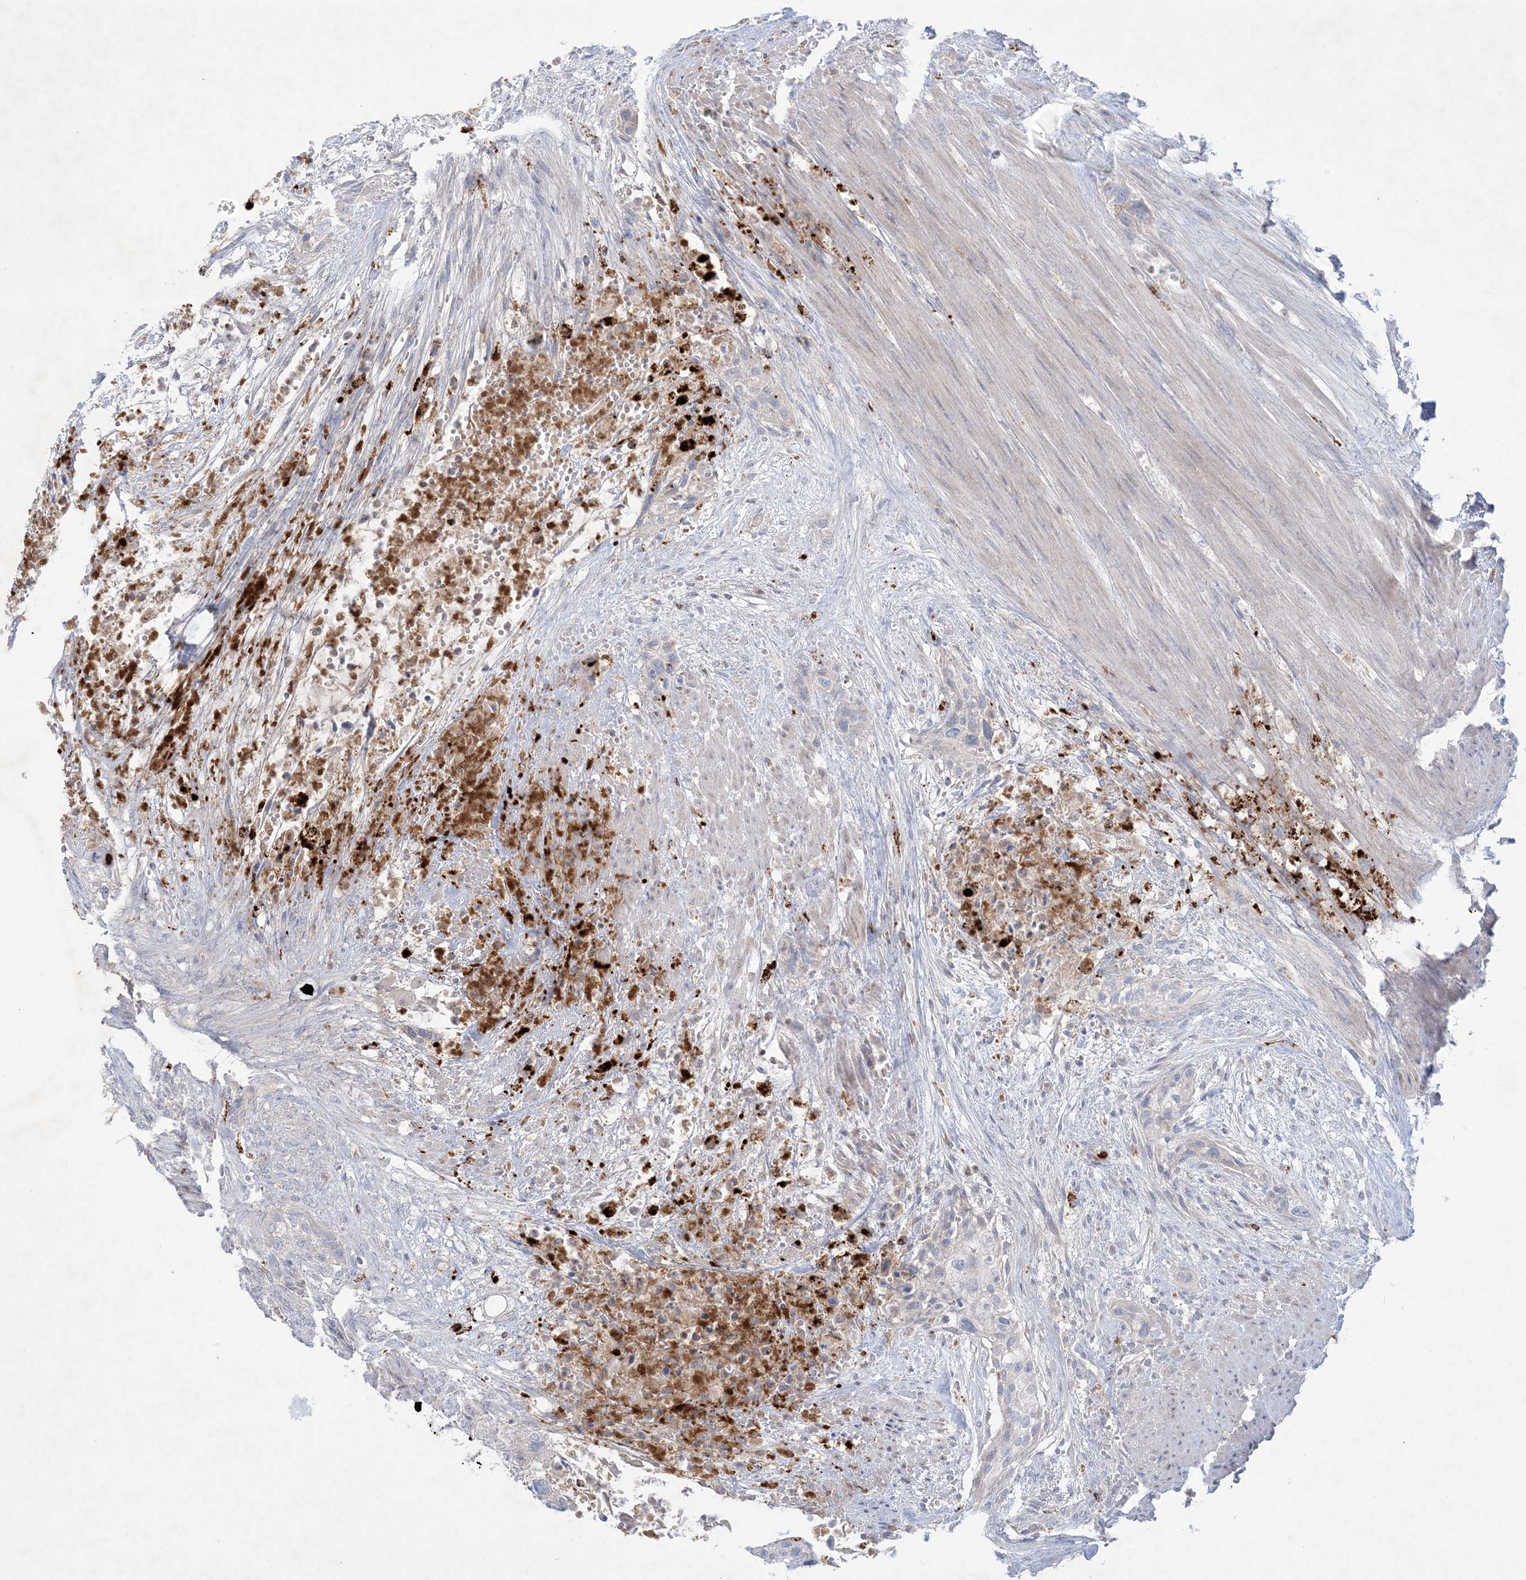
{"staining": {"intensity": "negative", "quantity": "none", "location": "none"}, "tissue": "urothelial cancer", "cell_type": "Tumor cells", "image_type": "cancer", "snomed": [{"axis": "morphology", "description": "Urothelial carcinoma, High grade"}, {"axis": "topography", "description": "Urinary bladder"}], "caption": "Tumor cells are negative for protein expression in human high-grade urothelial carcinoma.", "gene": "KCTD6", "patient": {"sex": "male", "age": 35}}